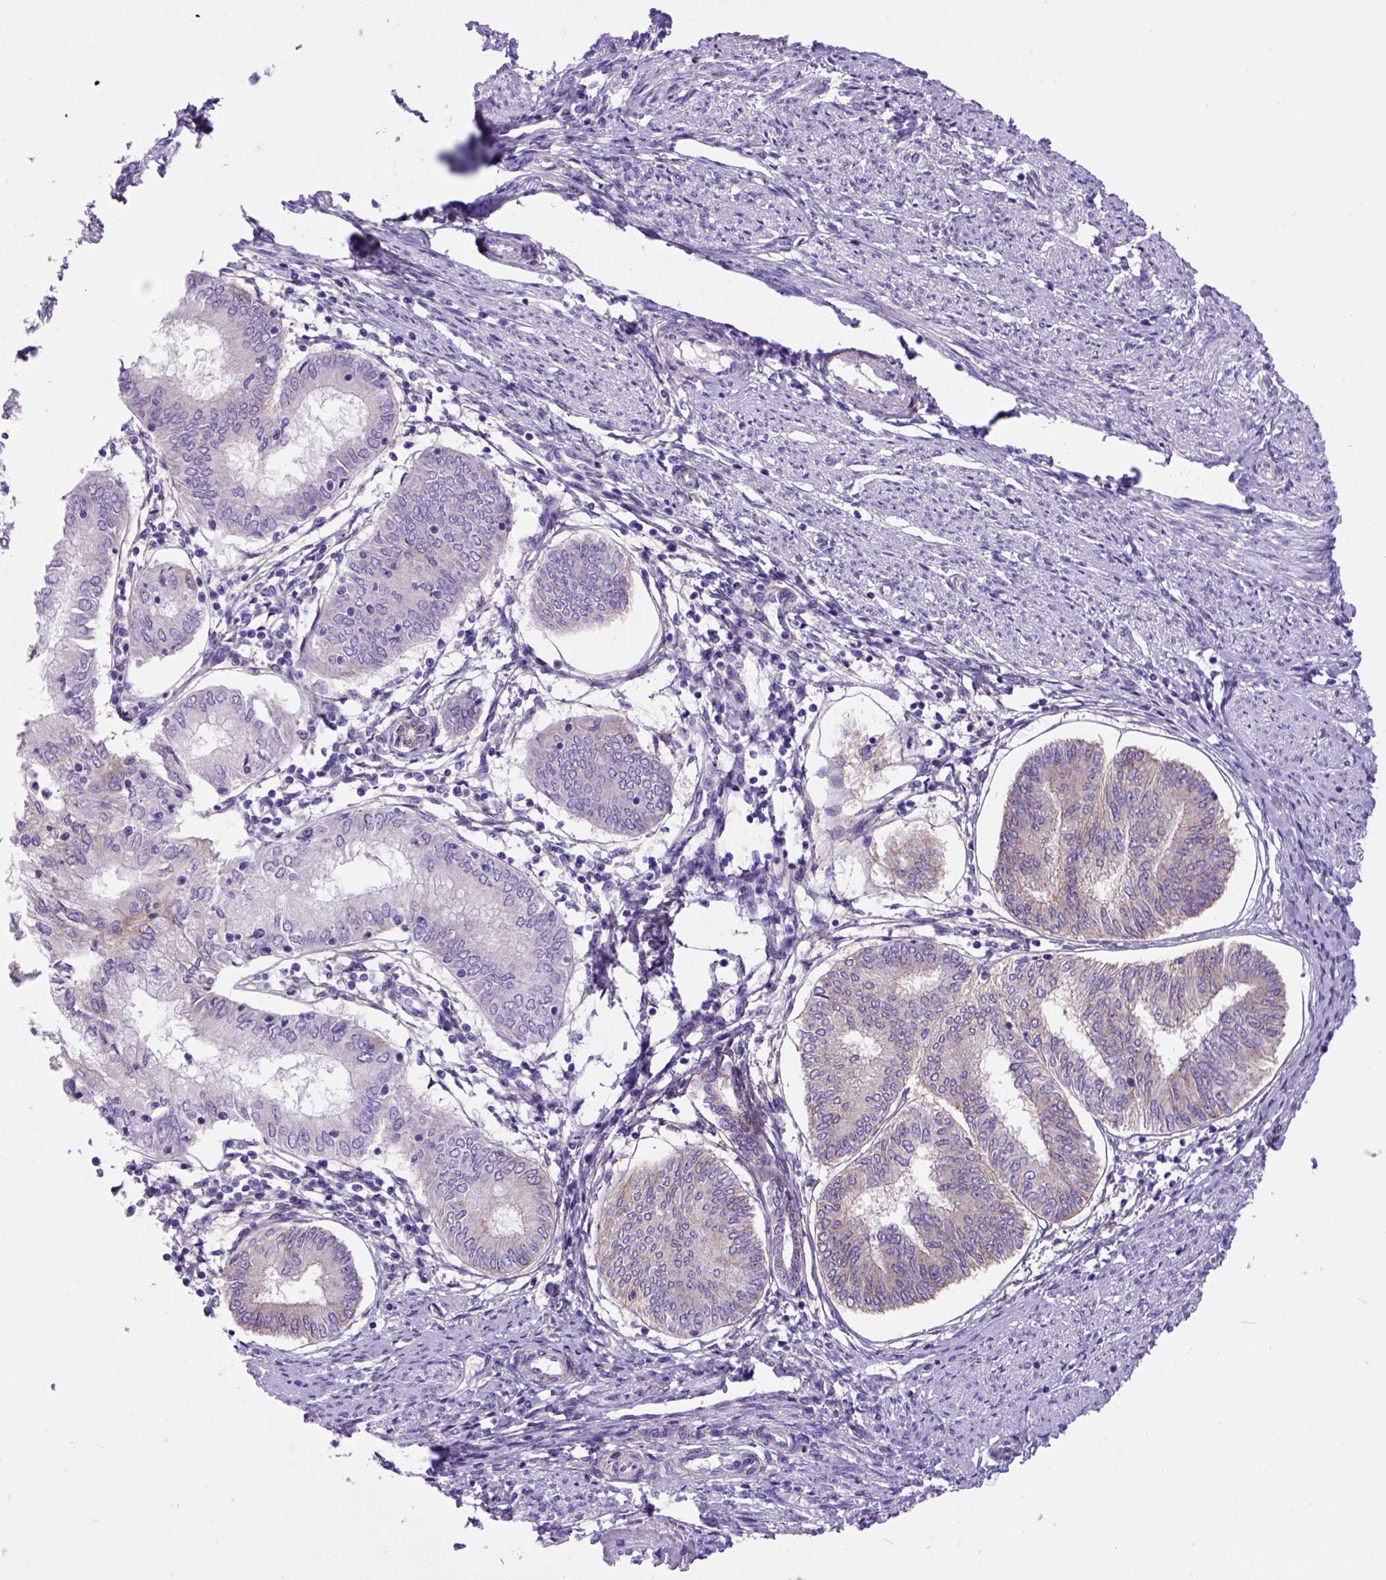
{"staining": {"intensity": "negative", "quantity": "none", "location": "none"}, "tissue": "endometrial cancer", "cell_type": "Tumor cells", "image_type": "cancer", "snomed": [{"axis": "morphology", "description": "Adenocarcinoma, NOS"}, {"axis": "topography", "description": "Endometrium"}], "caption": "Endometrial cancer was stained to show a protein in brown. There is no significant expression in tumor cells.", "gene": "EGFR", "patient": {"sex": "female", "age": 68}}